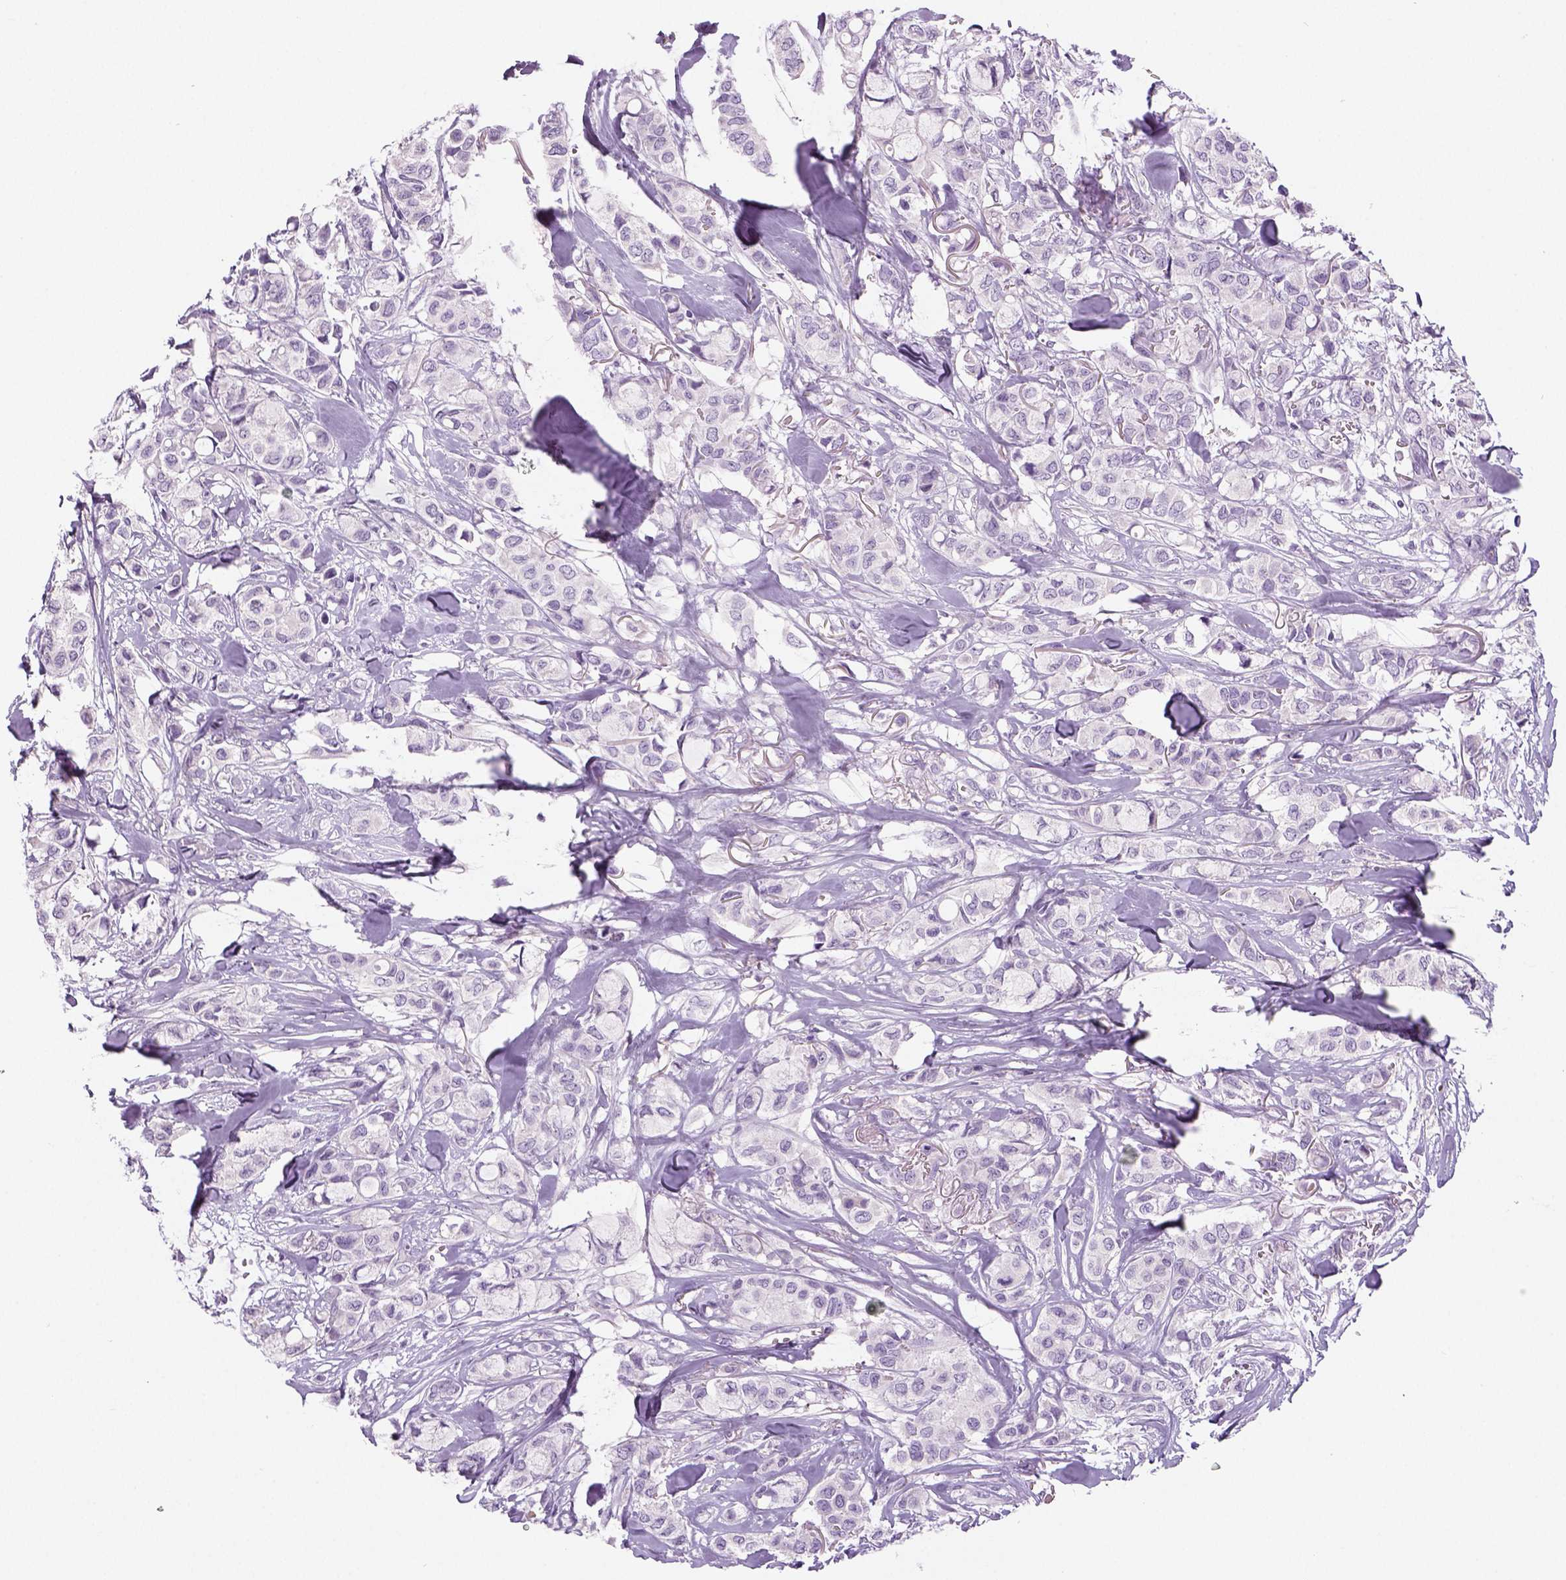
{"staining": {"intensity": "negative", "quantity": "none", "location": "none"}, "tissue": "breast cancer", "cell_type": "Tumor cells", "image_type": "cancer", "snomed": [{"axis": "morphology", "description": "Duct carcinoma"}, {"axis": "topography", "description": "Breast"}], "caption": "This is a image of immunohistochemistry staining of breast cancer (intraductal carcinoma), which shows no expression in tumor cells. The staining was performed using DAB to visualize the protein expression in brown, while the nuclei were stained in blue with hematoxylin (Magnification: 20x).", "gene": "TSPAN7", "patient": {"sex": "female", "age": 85}}